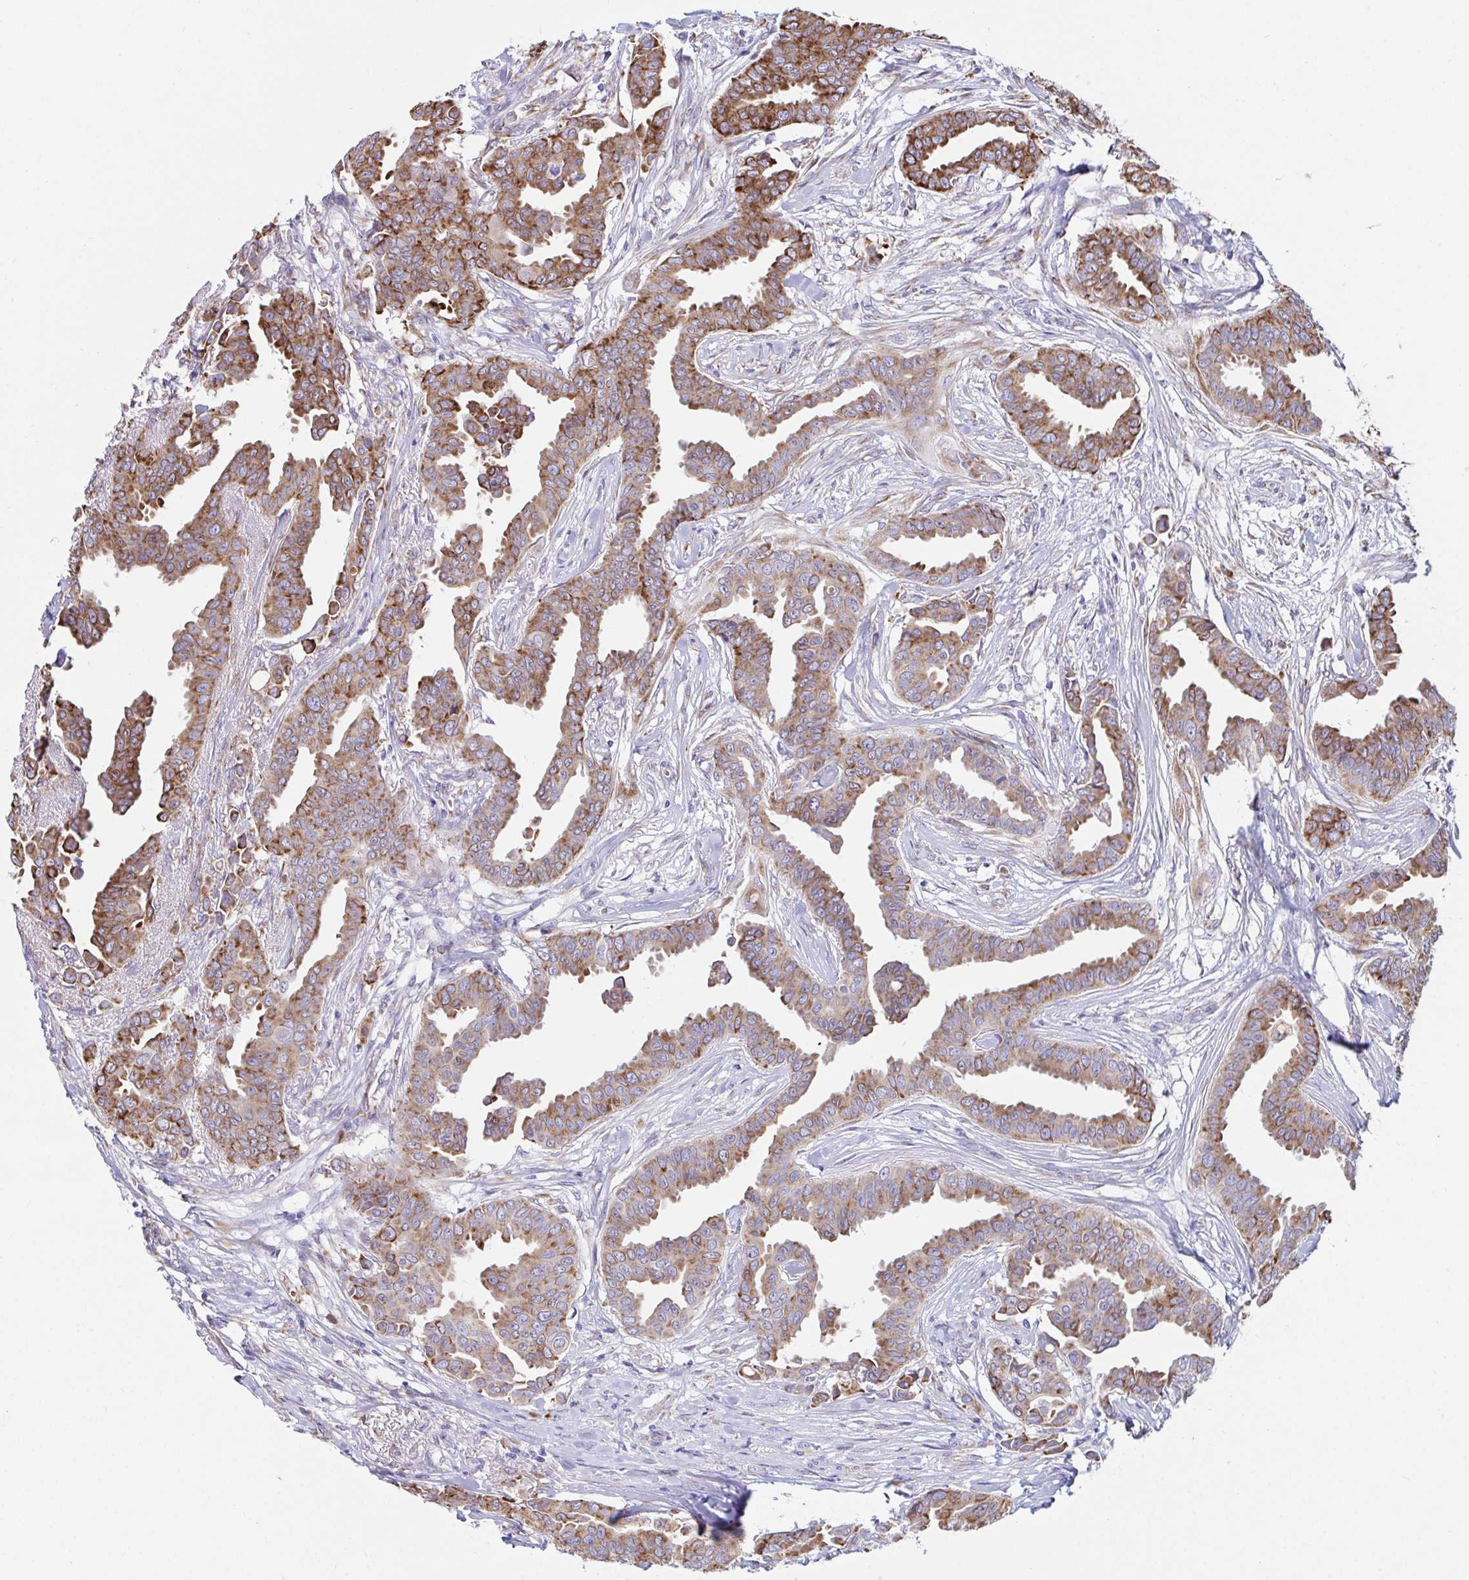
{"staining": {"intensity": "moderate", "quantity": ">75%", "location": "cytoplasmic/membranous"}, "tissue": "breast cancer", "cell_type": "Tumor cells", "image_type": "cancer", "snomed": [{"axis": "morphology", "description": "Duct carcinoma"}, {"axis": "topography", "description": "Breast"}], "caption": "A brown stain highlights moderate cytoplasmic/membranous expression of a protein in intraductal carcinoma (breast) tumor cells. The staining was performed using DAB (3,3'-diaminobenzidine), with brown indicating positive protein expression. Nuclei are stained blue with hematoxylin.", "gene": "ASPH", "patient": {"sex": "female", "age": 45}}